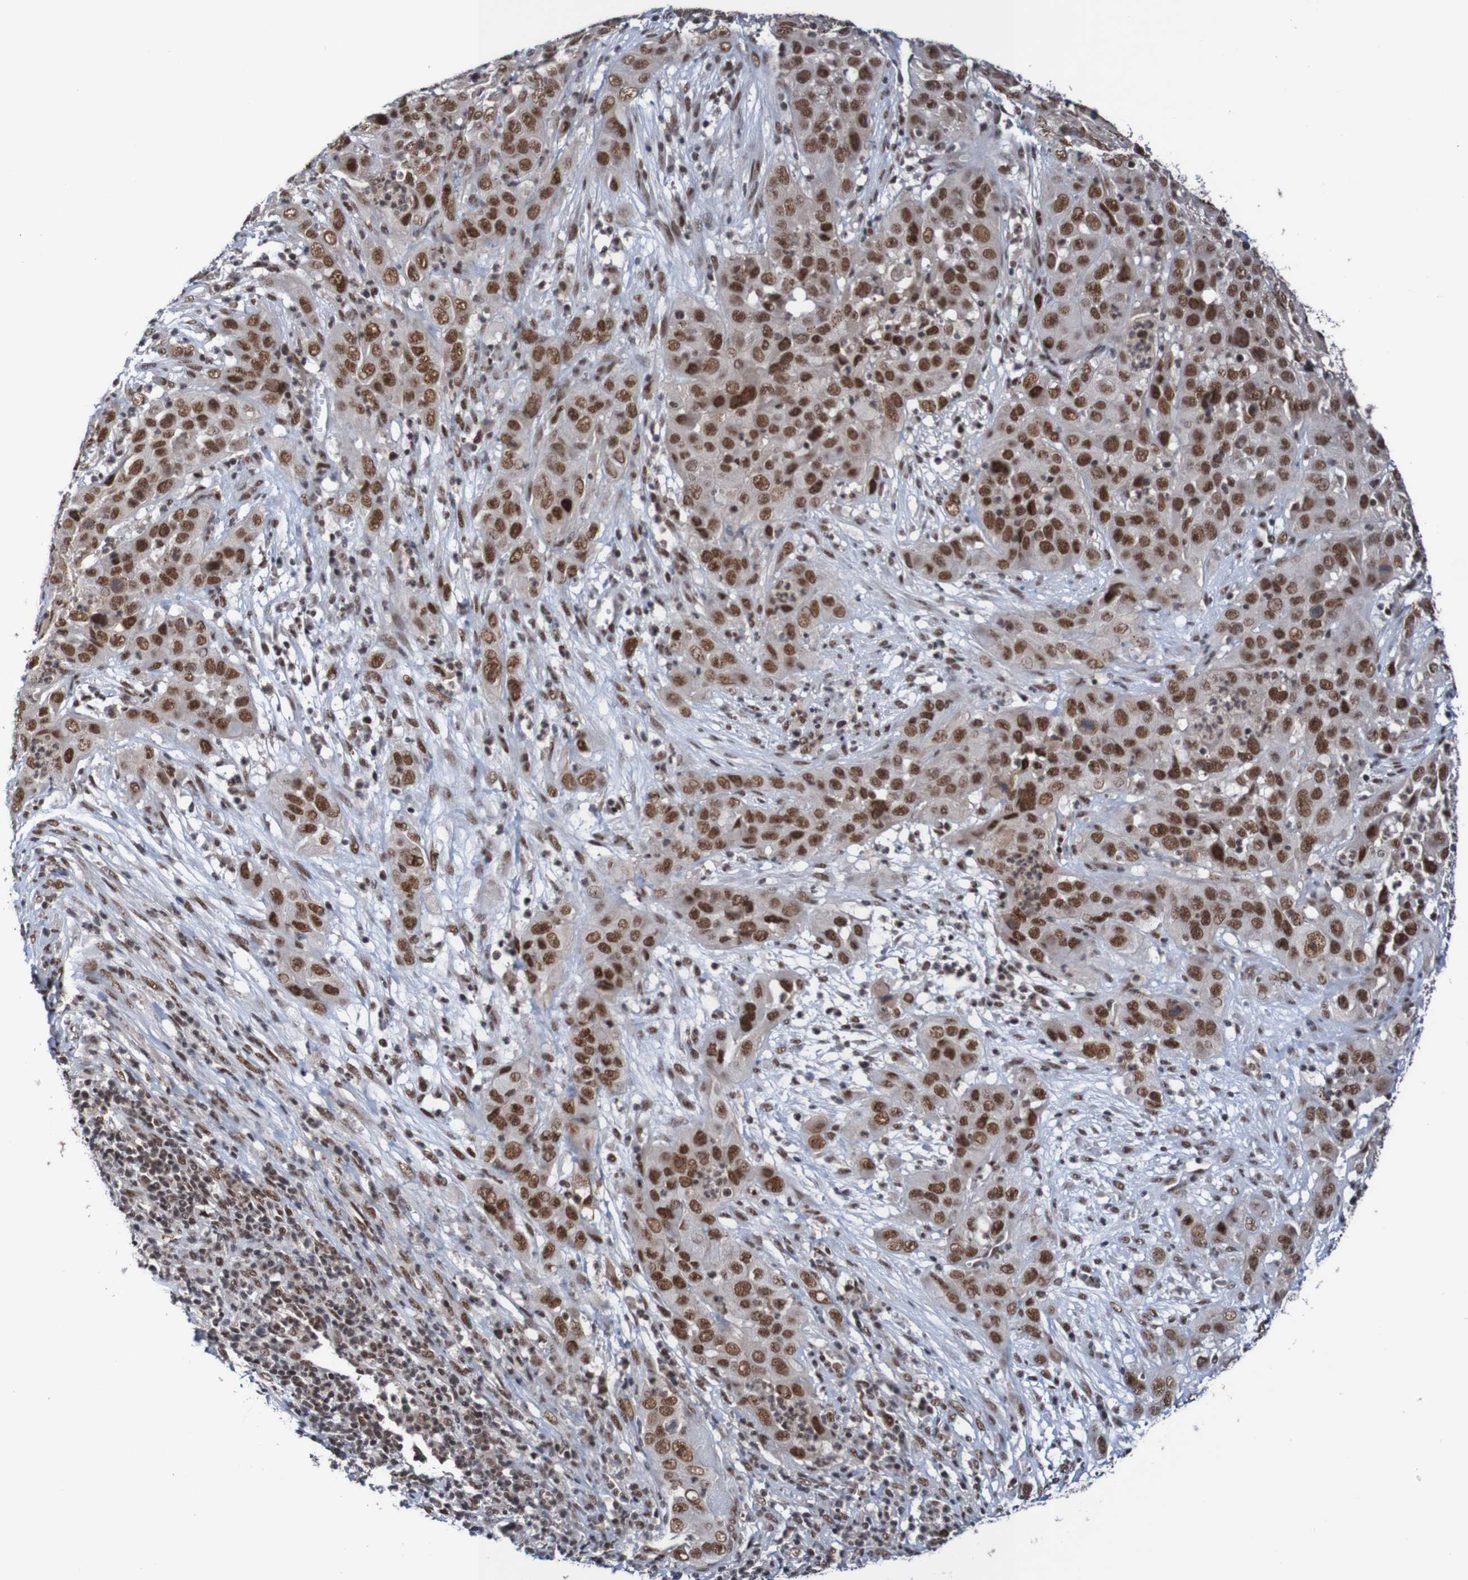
{"staining": {"intensity": "strong", "quantity": ">75%", "location": "nuclear"}, "tissue": "cervical cancer", "cell_type": "Tumor cells", "image_type": "cancer", "snomed": [{"axis": "morphology", "description": "Squamous cell carcinoma, NOS"}, {"axis": "topography", "description": "Cervix"}], "caption": "Approximately >75% of tumor cells in cervical cancer (squamous cell carcinoma) display strong nuclear protein positivity as visualized by brown immunohistochemical staining.", "gene": "CDC5L", "patient": {"sex": "female", "age": 32}}